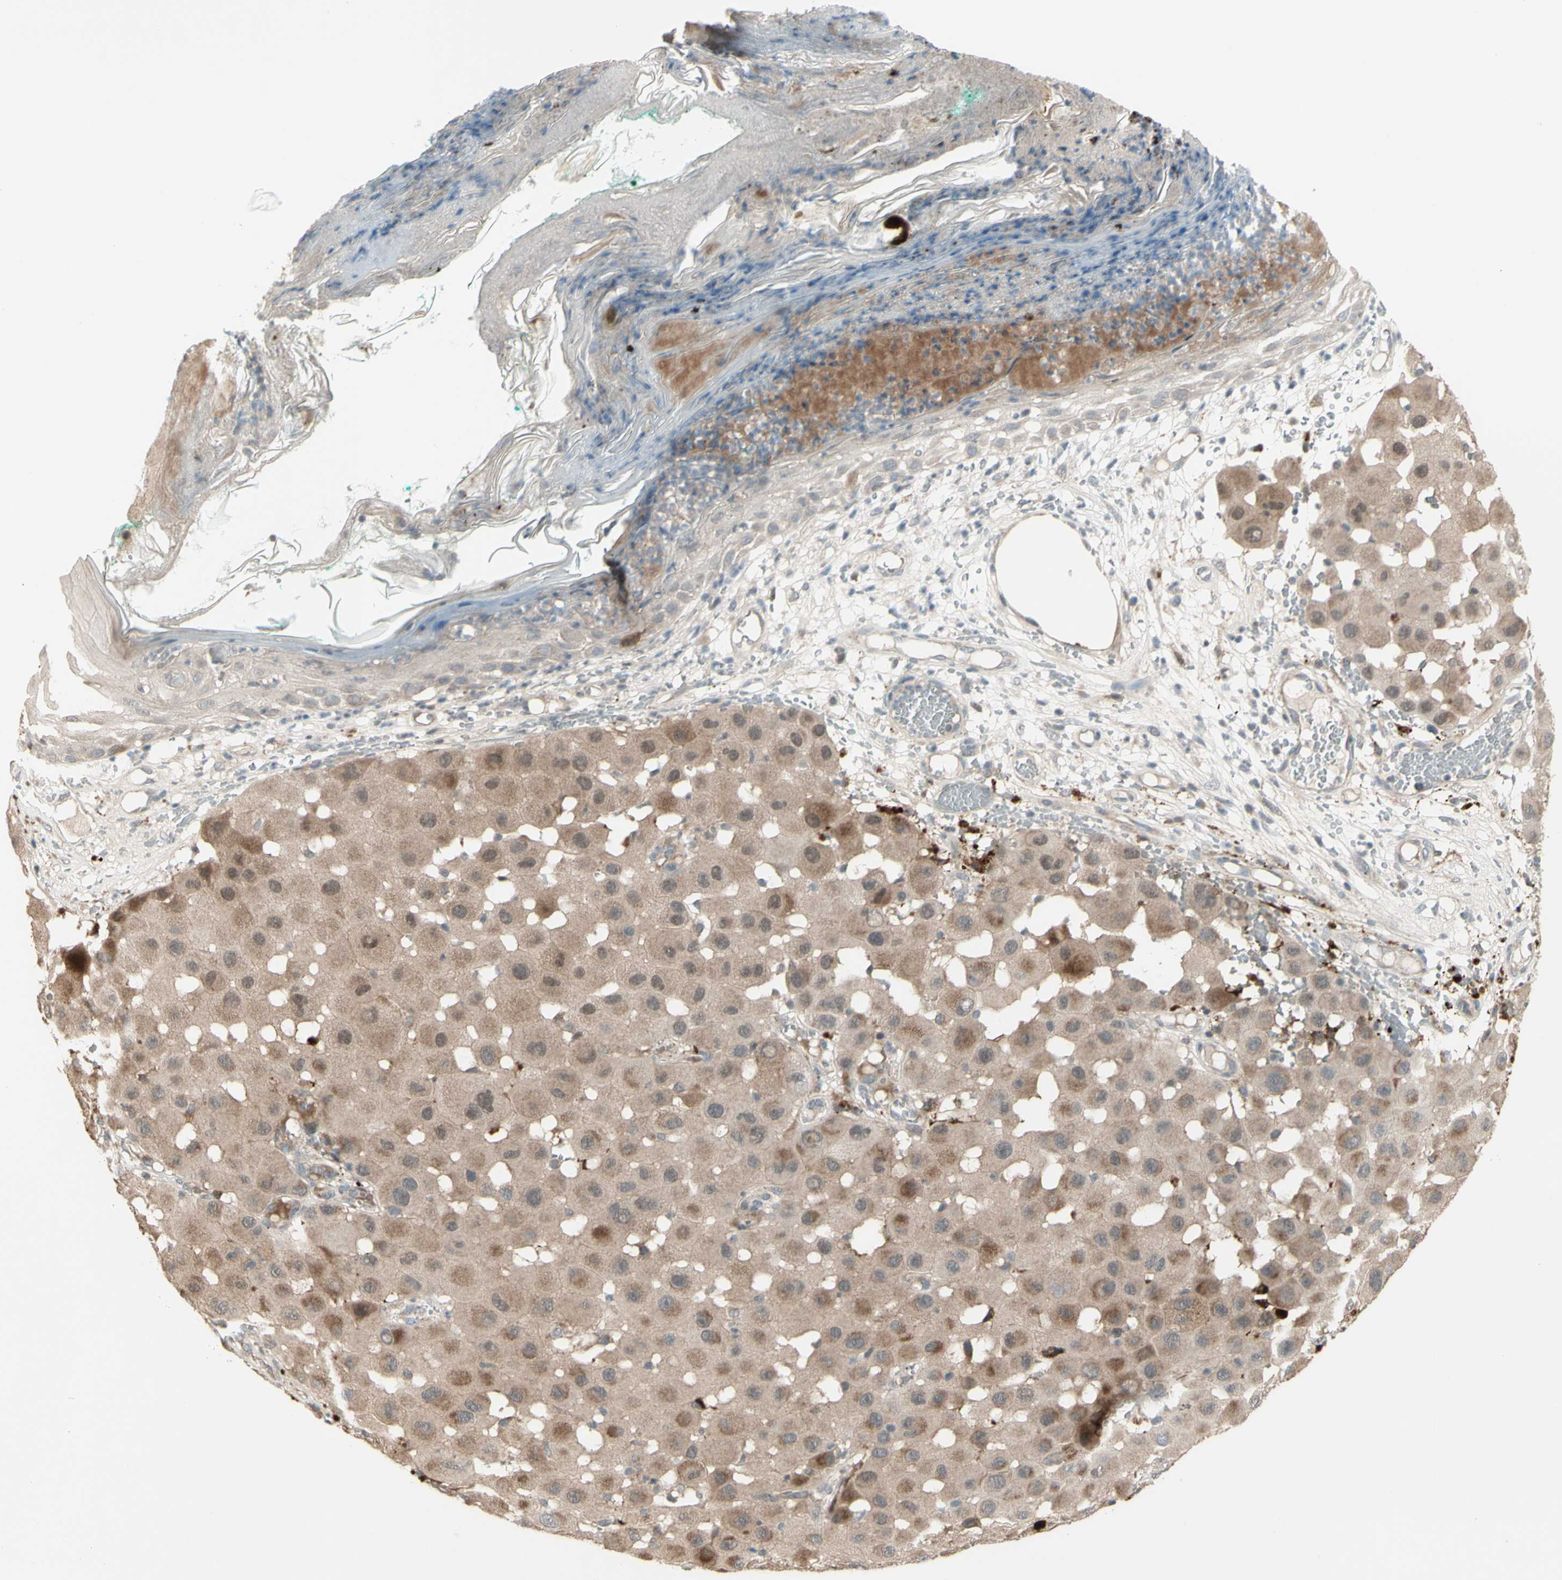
{"staining": {"intensity": "moderate", "quantity": ">75%", "location": "cytoplasmic/membranous"}, "tissue": "melanoma", "cell_type": "Tumor cells", "image_type": "cancer", "snomed": [{"axis": "morphology", "description": "Malignant melanoma, NOS"}, {"axis": "topography", "description": "Skin"}], "caption": "Moderate cytoplasmic/membranous protein positivity is seen in approximately >75% of tumor cells in malignant melanoma.", "gene": "OSTM1", "patient": {"sex": "female", "age": 81}}